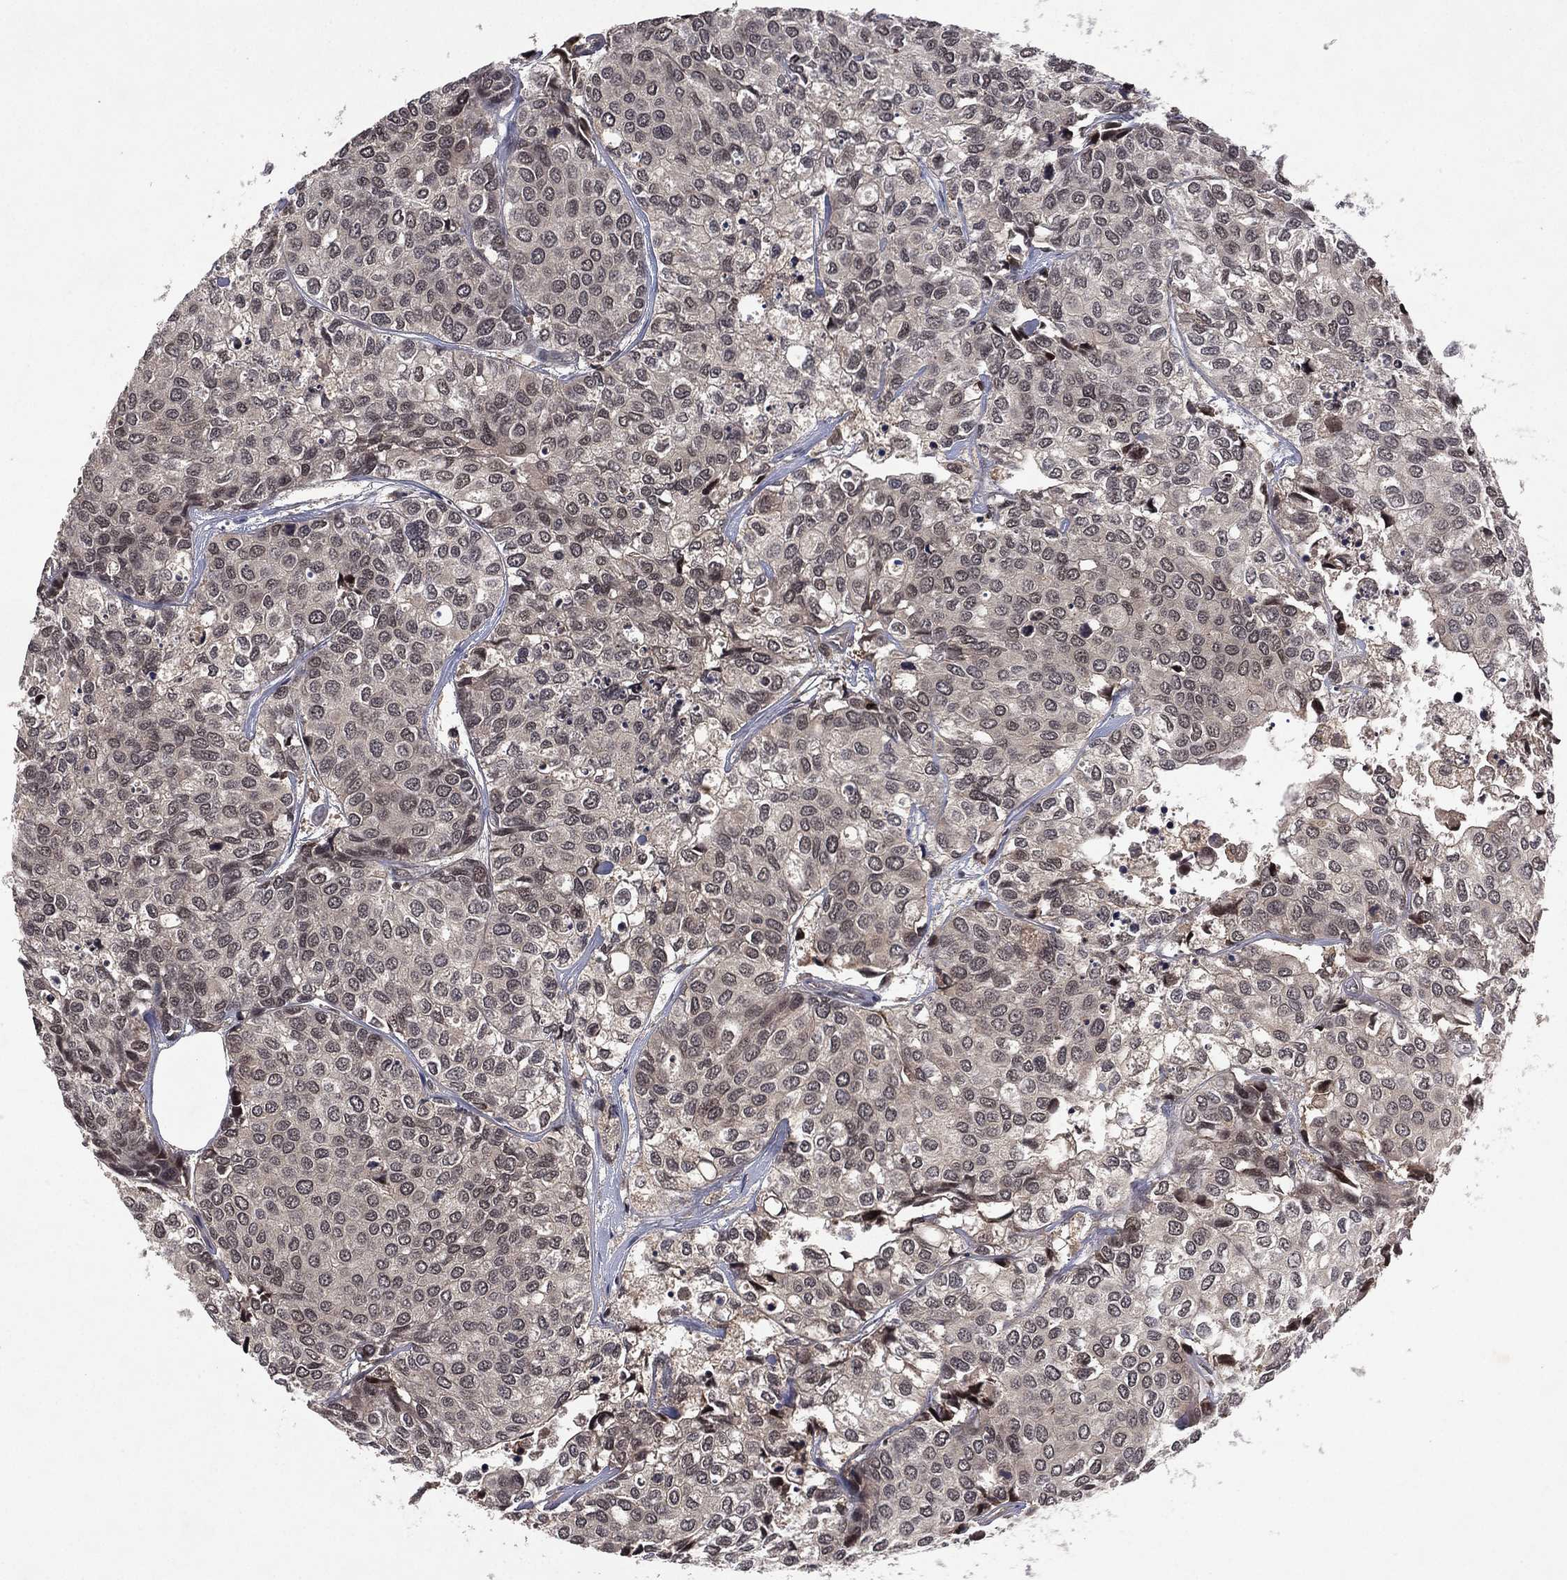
{"staining": {"intensity": "negative", "quantity": "none", "location": "none"}, "tissue": "urothelial cancer", "cell_type": "Tumor cells", "image_type": "cancer", "snomed": [{"axis": "morphology", "description": "Urothelial carcinoma, High grade"}, {"axis": "topography", "description": "Urinary bladder"}], "caption": "Immunohistochemistry of urothelial carcinoma (high-grade) demonstrates no staining in tumor cells.", "gene": "ATG4B", "patient": {"sex": "male", "age": 73}}